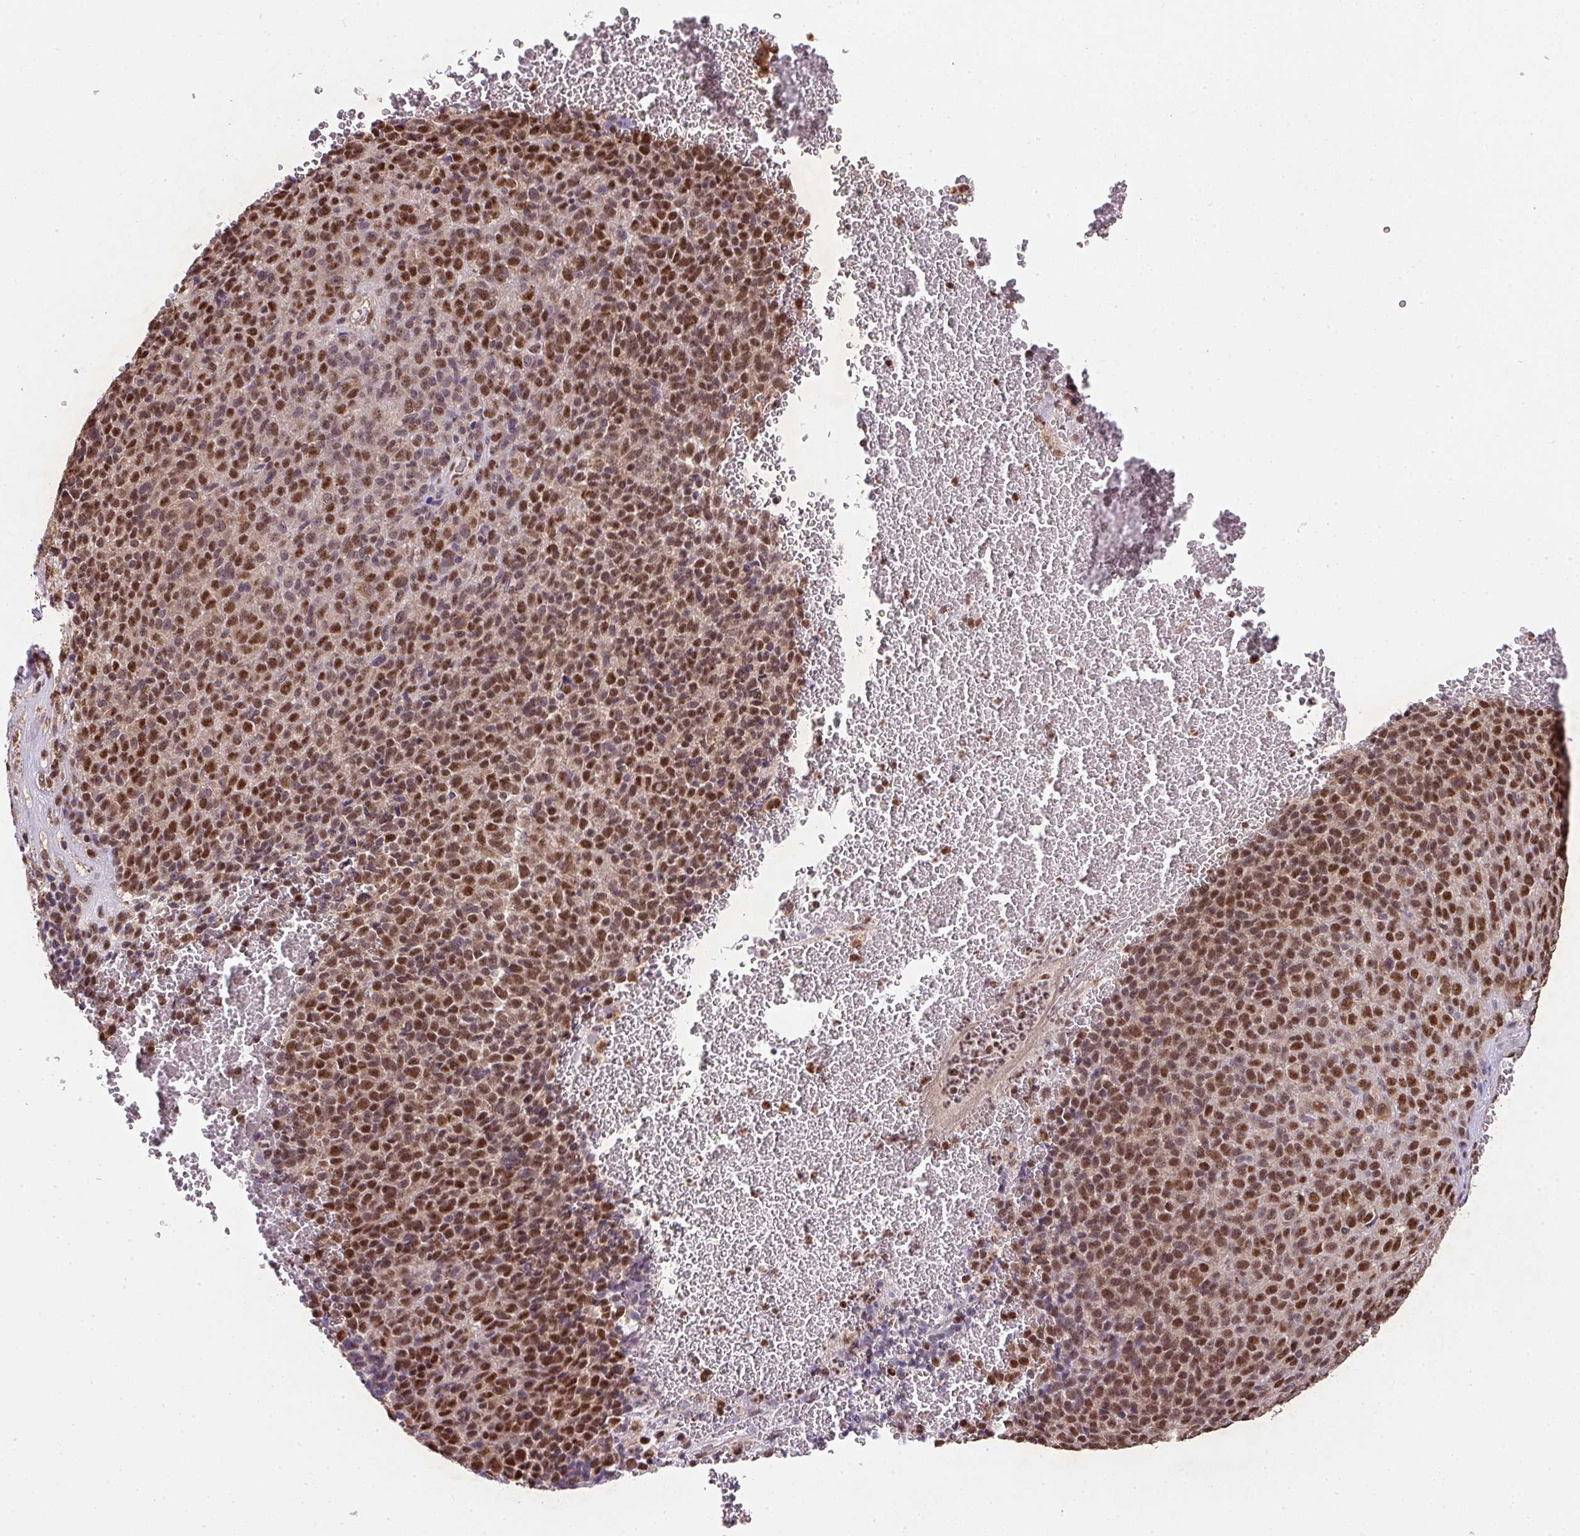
{"staining": {"intensity": "strong", "quantity": "25%-75%", "location": "nuclear"}, "tissue": "melanoma", "cell_type": "Tumor cells", "image_type": "cancer", "snomed": [{"axis": "morphology", "description": "Malignant melanoma, Metastatic site"}, {"axis": "topography", "description": "Brain"}], "caption": "Immunohistochemistry (IHC) (DAB (3,3'-diaminobenzidine)) staining of human malignant melanoma (metastatic site) exhibits strong nuclear protein staining in about 25%-75% of tumor cells. (brown staining indicates protein expression, while blue staining denotes nuclei).", "gene": "PLK1", "patient": {"sex": "female", "age": 56}}